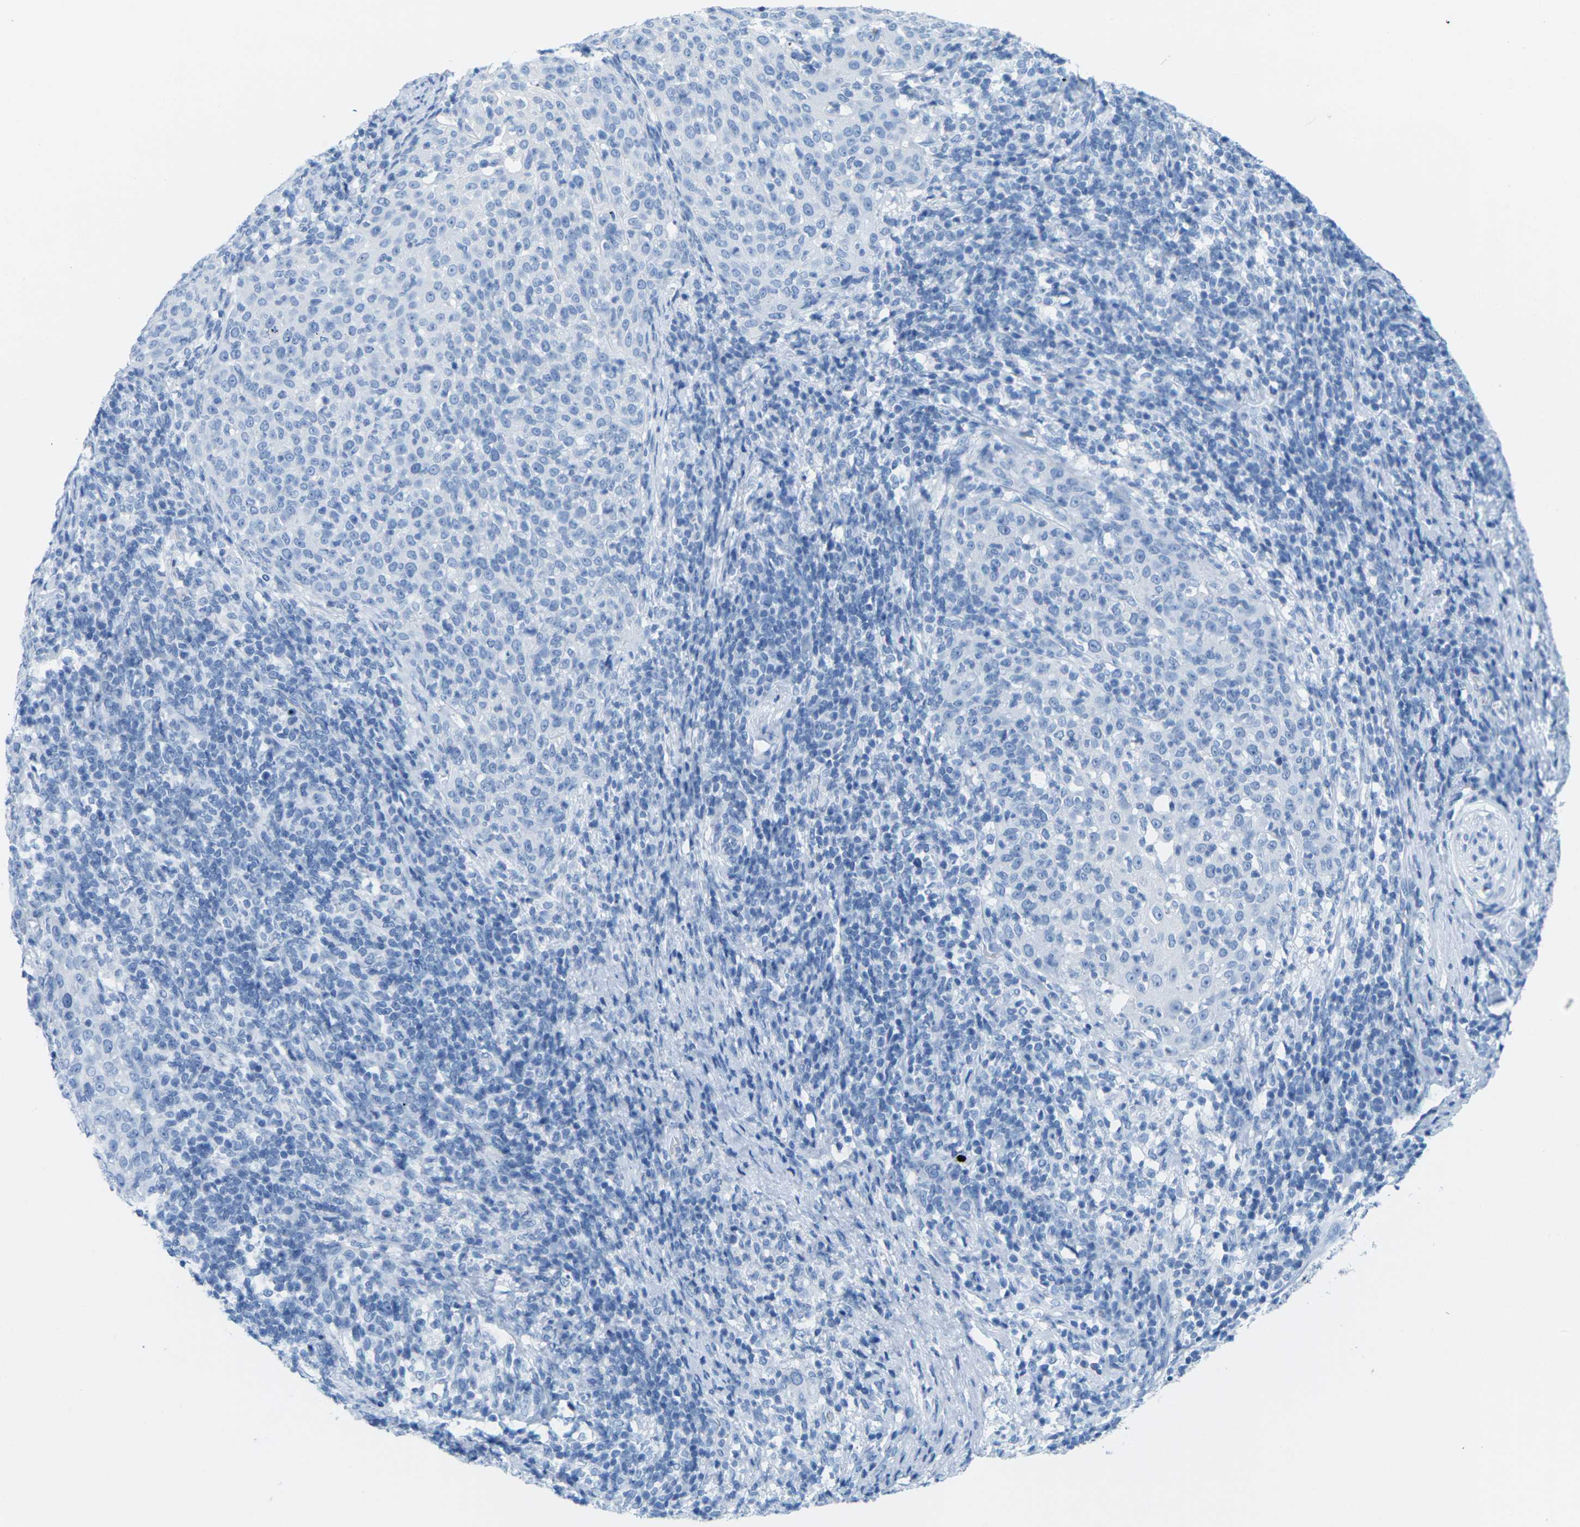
{"staining": {"intensity": "negative", "quantity": "none", "location": "none"}, "tissue": "cervical cancer", "cell_type": "Tumor cells", "image_type": "cancer", "snomed": [{"axis": "morphology", "description": "Squamous cell carcinoma, NOS"}, {"axis": "topography", "description": "Cervix"}], "caption": "DAB immunohistochemical staining of human cervical cancer (squamous cell carcinoma) demonstrates no significant staining in tumor cells. Brightfield microscopy of IHC stained with DAB (3,3'-diaminobenzidine) (brown) and hematoxylin (blue), captured at high magnification.", "gene": "SLC12A1", "patient": {"sex": "female", "age": 51}}